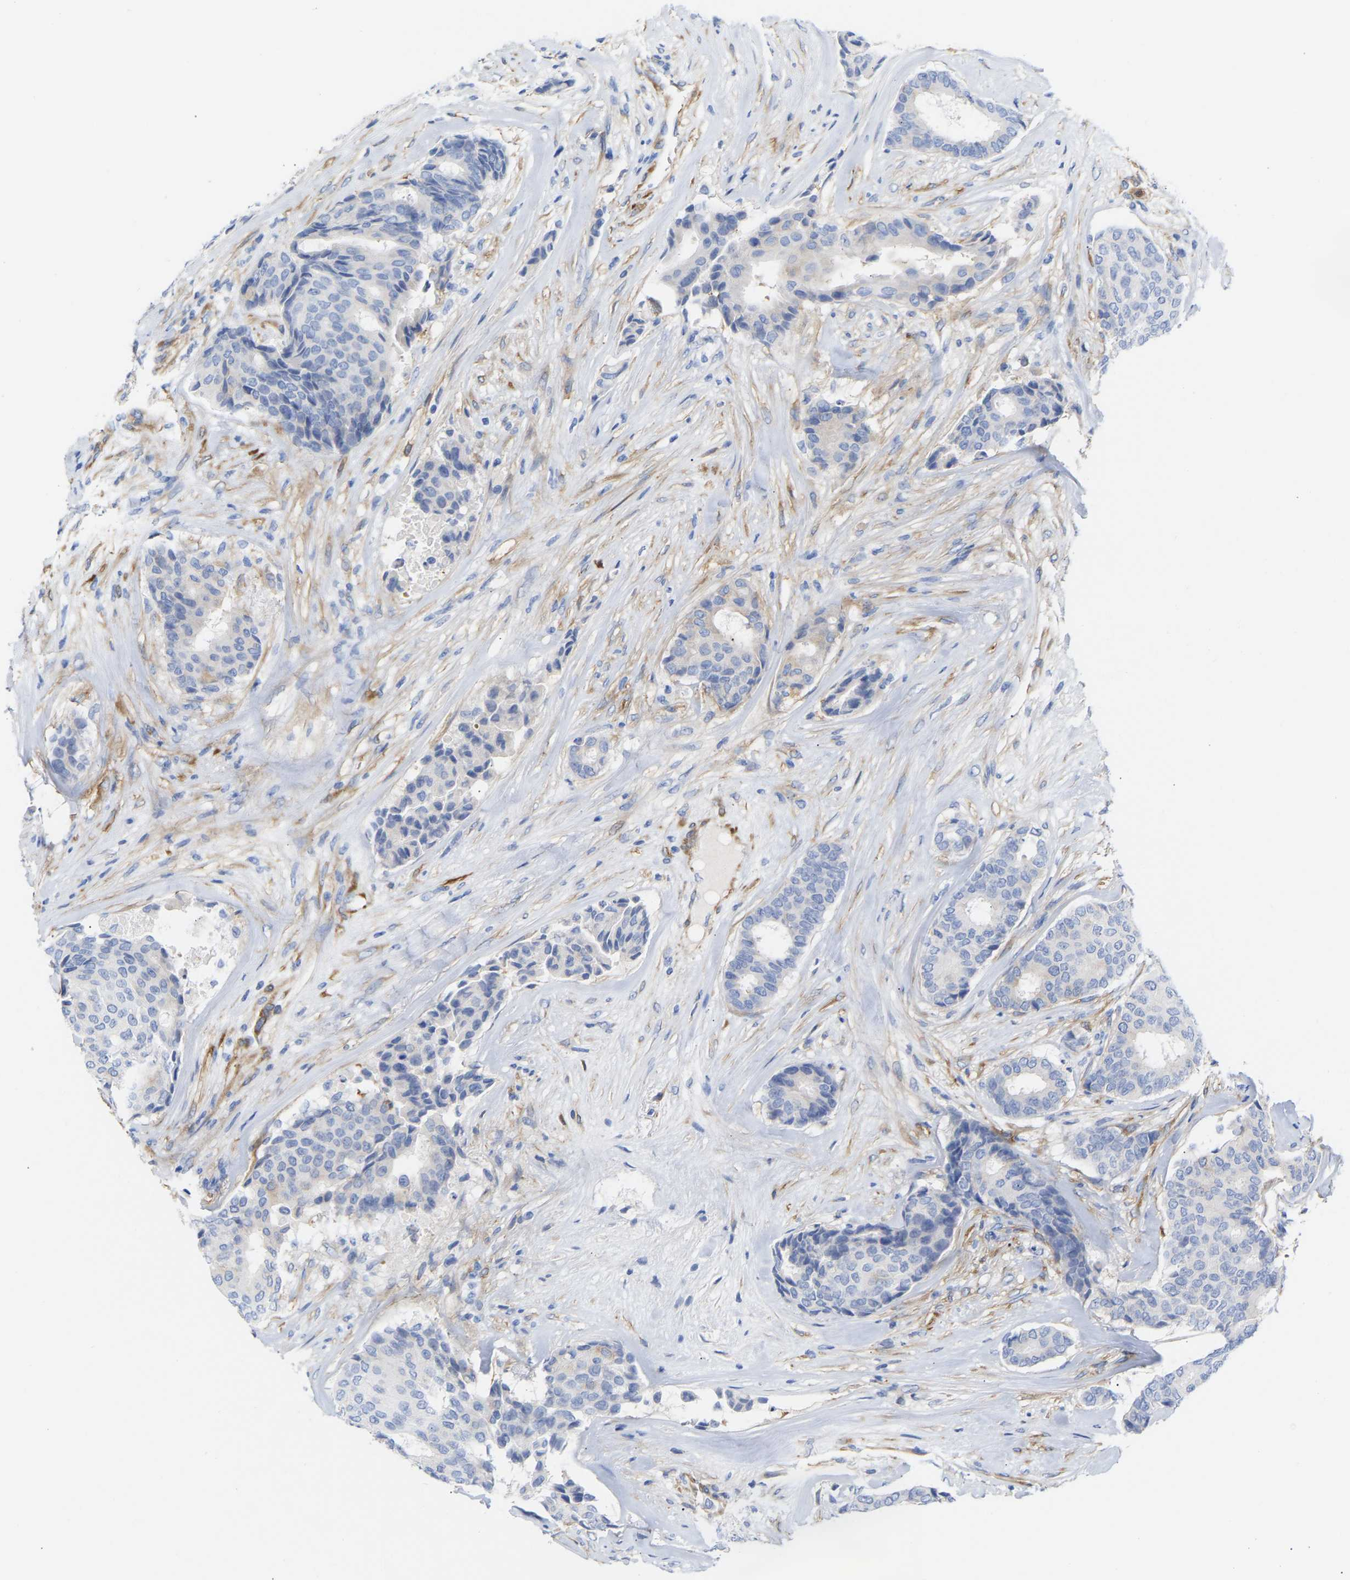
{"staining": {"intensity": "negative", "quantity": "none", "location": "none"}, "tissue": "breast cancer", "cell_type": "Tumor cells", "image_type": "cancer", "snomed": [{"axis": "morphology", "description": "Duct carcinoma"}, {"axis": "topography", "description": "Breast"}], "caption": "Protein analysis of infiltrating ductal carcinoma (breast) reveals no significant staining in tumor cells. (DAB (3,3'-diaminobenzidine) immunohistochemistry (IHC) with hematoxylin counter stain).", "gene": "AMPH", "patient": {"sex": "female", "age": 75}}